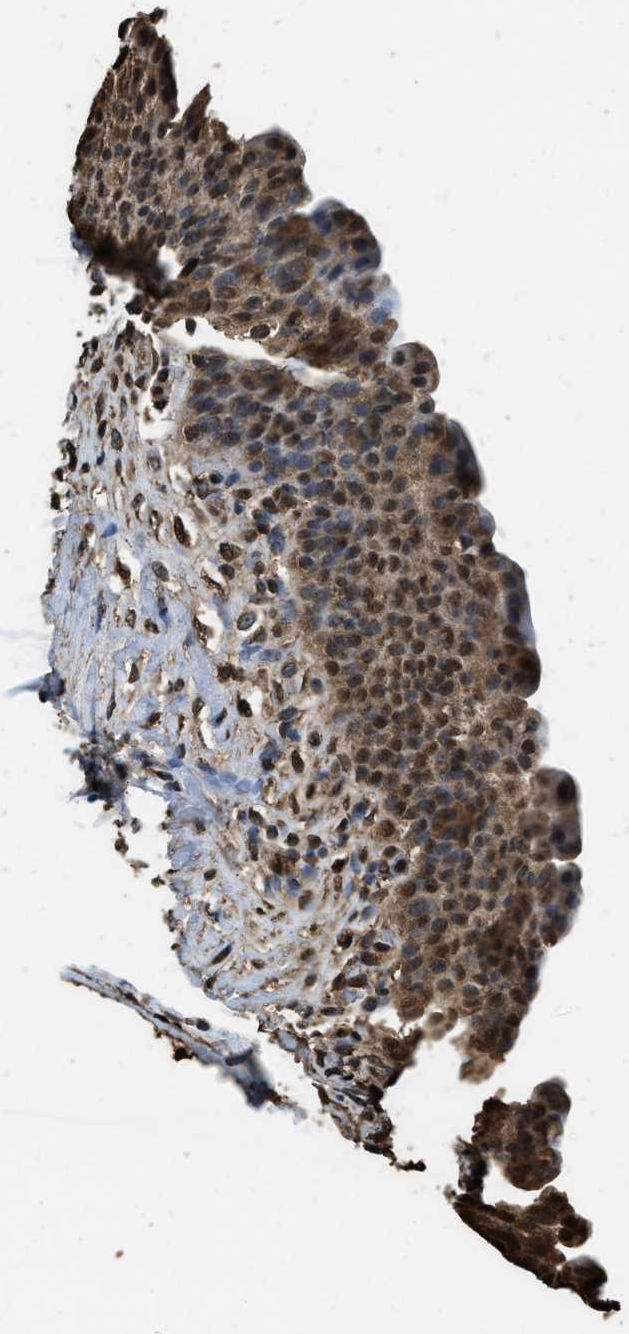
{"staining": {"intensity": "moderate", "quantity": ">75%", "location": "cytoplasmic/membranous,nuclear"}, "tissue": "urinary bladder", "cell_type": "Urothelial cells", "image_type": "normal", "snomed": [{"axis": "morphology", "description": "Normal tissue, NOS"}, {"axis": "topography", "description": "Urinary bladder"}], "caption": "Moderate cytoplasmic/membranous,nuclear protein staining is seen in about >75% of urothelial cells in urinary bladder. (DAB = brown stain, brightfield microscopy at high magnification).", "gene": "GAPDH", "patient": {"sex": "female", "age": 79}}